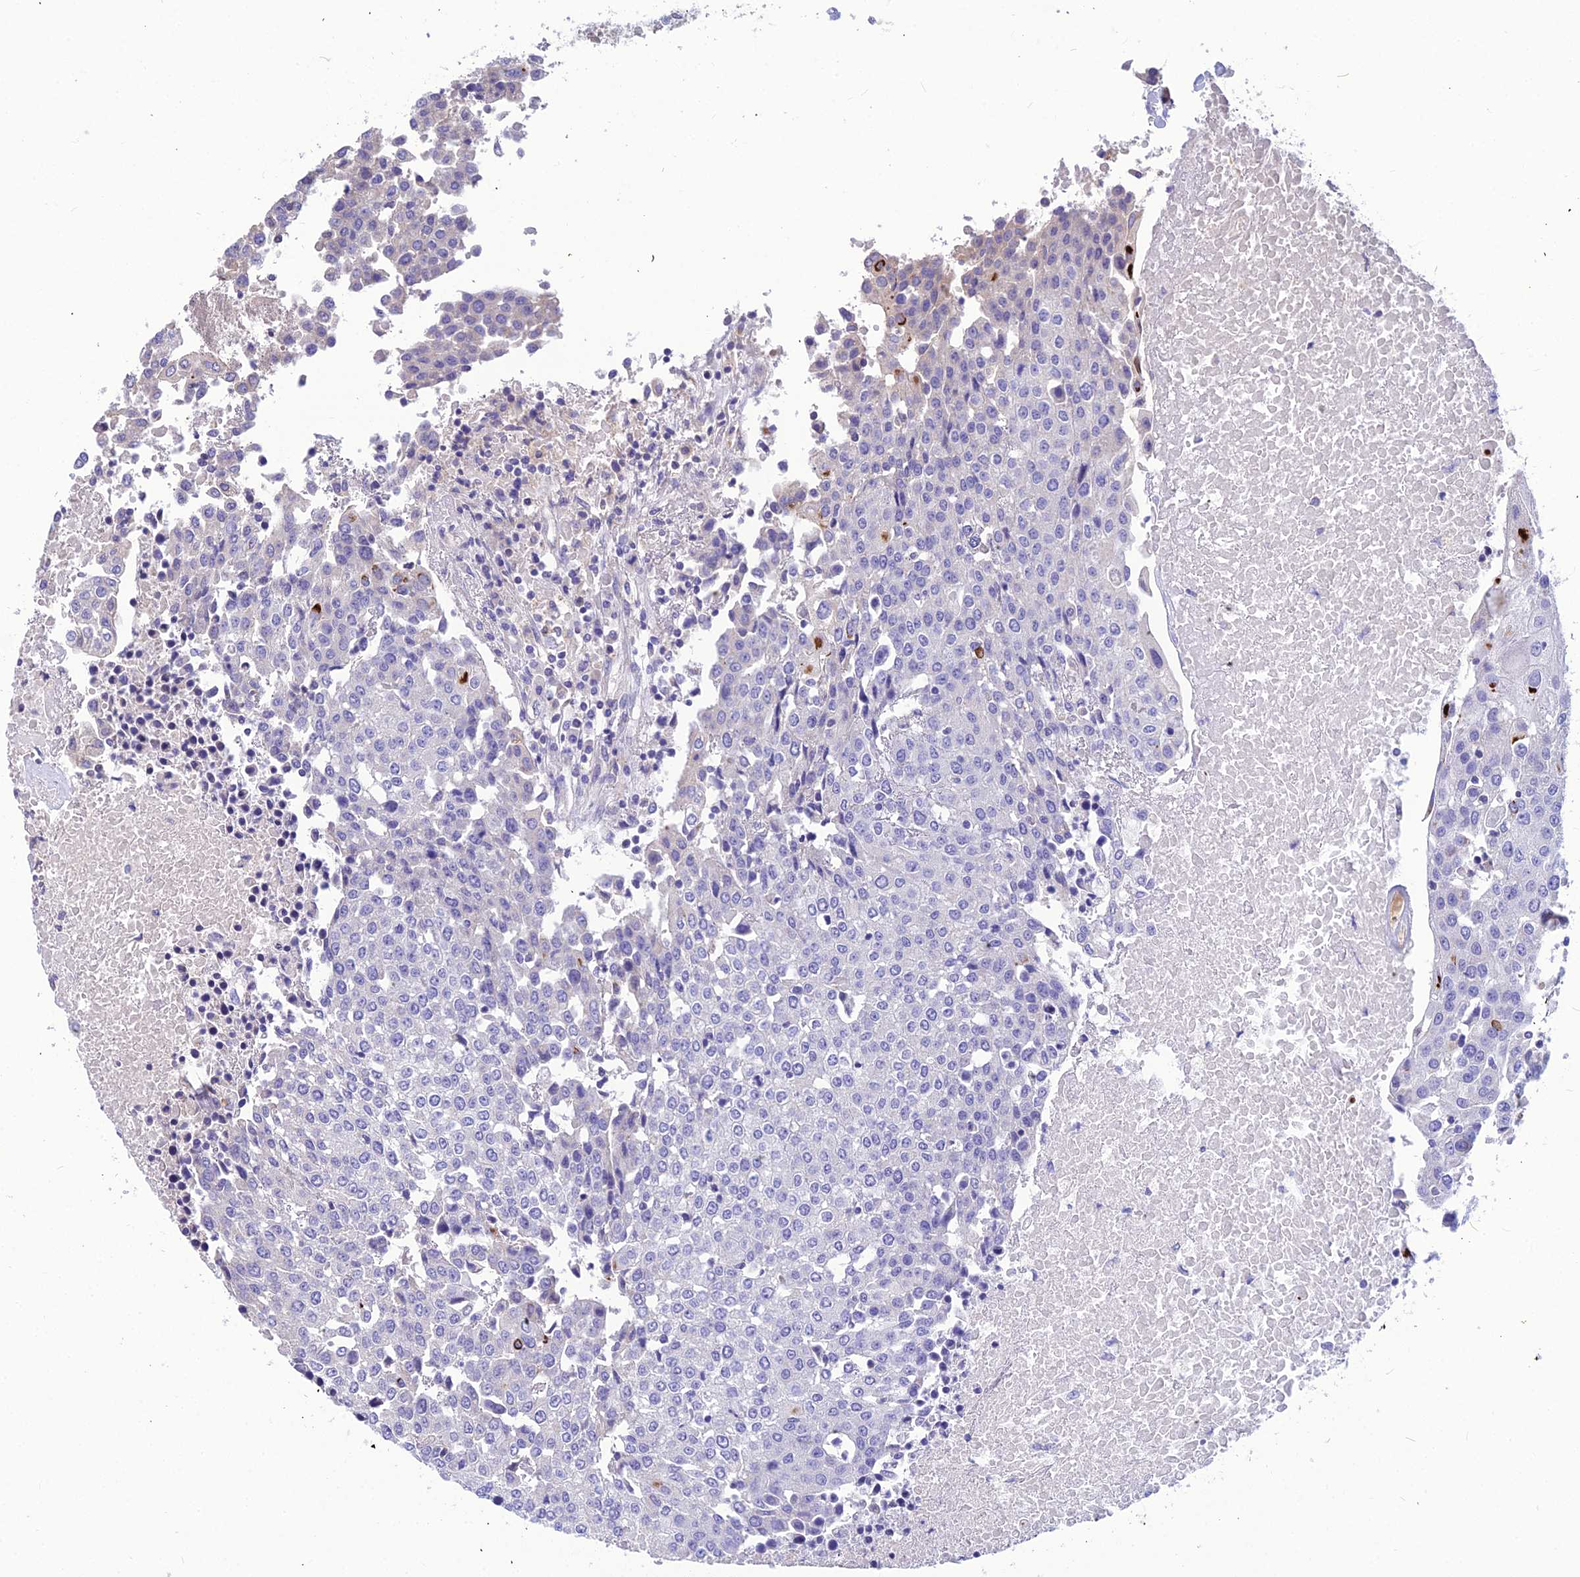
{"staining": {"intensity": "negative", "quantity": "none", "location": "none"}, "tissue": "urothelial cancer", "cell_type": "Tumor cells", "image_type": "cancer", "snomed": [{"axis": "morphology", "description": "Urothelial carcinoma, High grade"}, {"axis": "topography", "description": "Urinary bladder"}], "caption": "There is no significant staining in tumor cells of high-grade urothelial carcinoma. (DAB (3,3'-diaminobenzidine) IHC with hematoxylin counter stain).", "gene": "ASPHD1", "patient": {"sex": "female", "age": 85}}